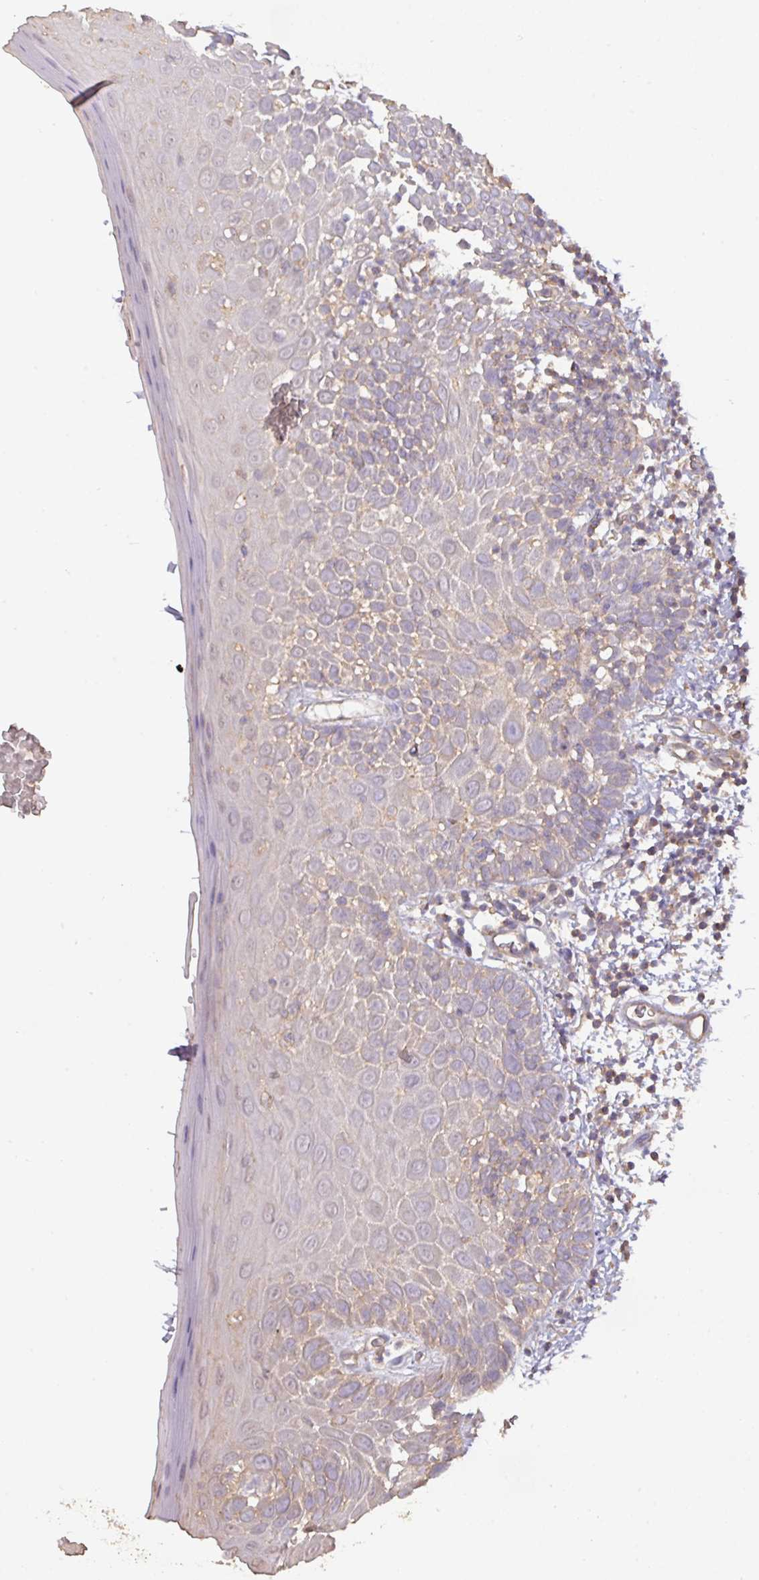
{"staining": {"intensity": "negative", "quantity": "none", "location": "none"}, "tissue": "oral mucosa", "cell_type": "Squamous epithelial cells", "image_type": "normal", "snomed": [{"axis": "morphology", "description": "Normal tissue, NOS"}, {"axis": "morphology", "description": "Squamous cell carcinoma, NOS"}, {"axis": "topography", "description": "Oral tissue"}, {"axis": "topography", "description": "Tounge, NOS"}, {"axis": "topography", "description": "Head-Neck"}], "caption": "DAB immunohistochemical staining of unremarkable oral mucosa exhibits no significant expression in squamous epithelial cells.", "gene": "CALML4", "patient": {"sex": "male", "age": 76}}